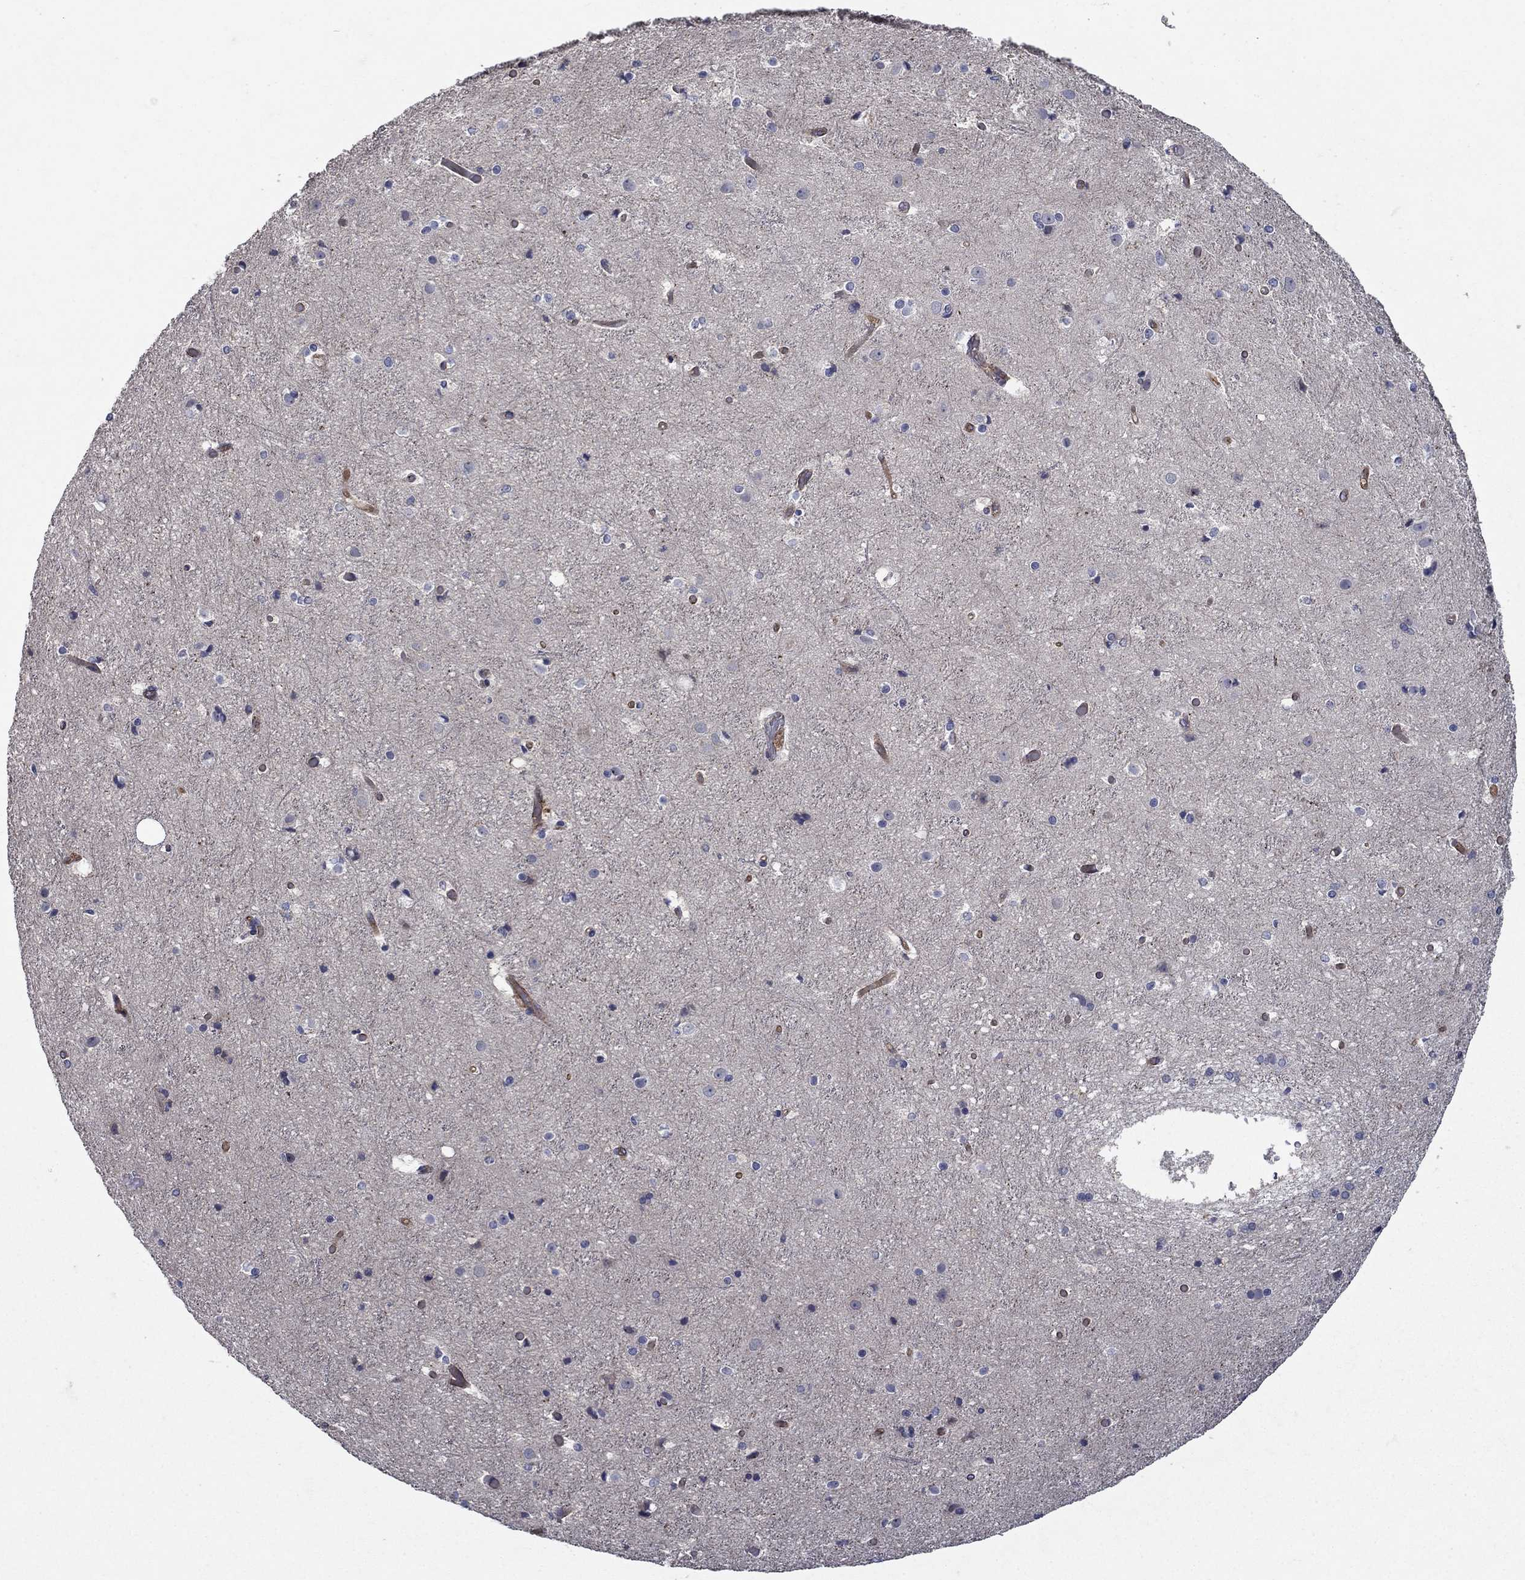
{"staining": {"intensity": "moderate", "quantity": ">75%", "location": "cytoplasmic/membranous"}, "tissue": "cerebral cortex", "cell_type": "Endothelial cells", "image_type": "normal", "snomed": [{"axis": "morphology", "description": "Normal tissue, NOS"}, {"axis": "topography", "description": "Cerebral cortex"}], "caption": "Endothelial cells show medium levels of moderate cytoplasmic/membranous staining in about >75% of cells in normal human cerebral cortex. (DAB (3,3'-diaminobenzidine) = brown stain, brightfield microscopy at high magnification).", "gene": "SLC7A1", "patient": {"sex": "female", "age": 52}}